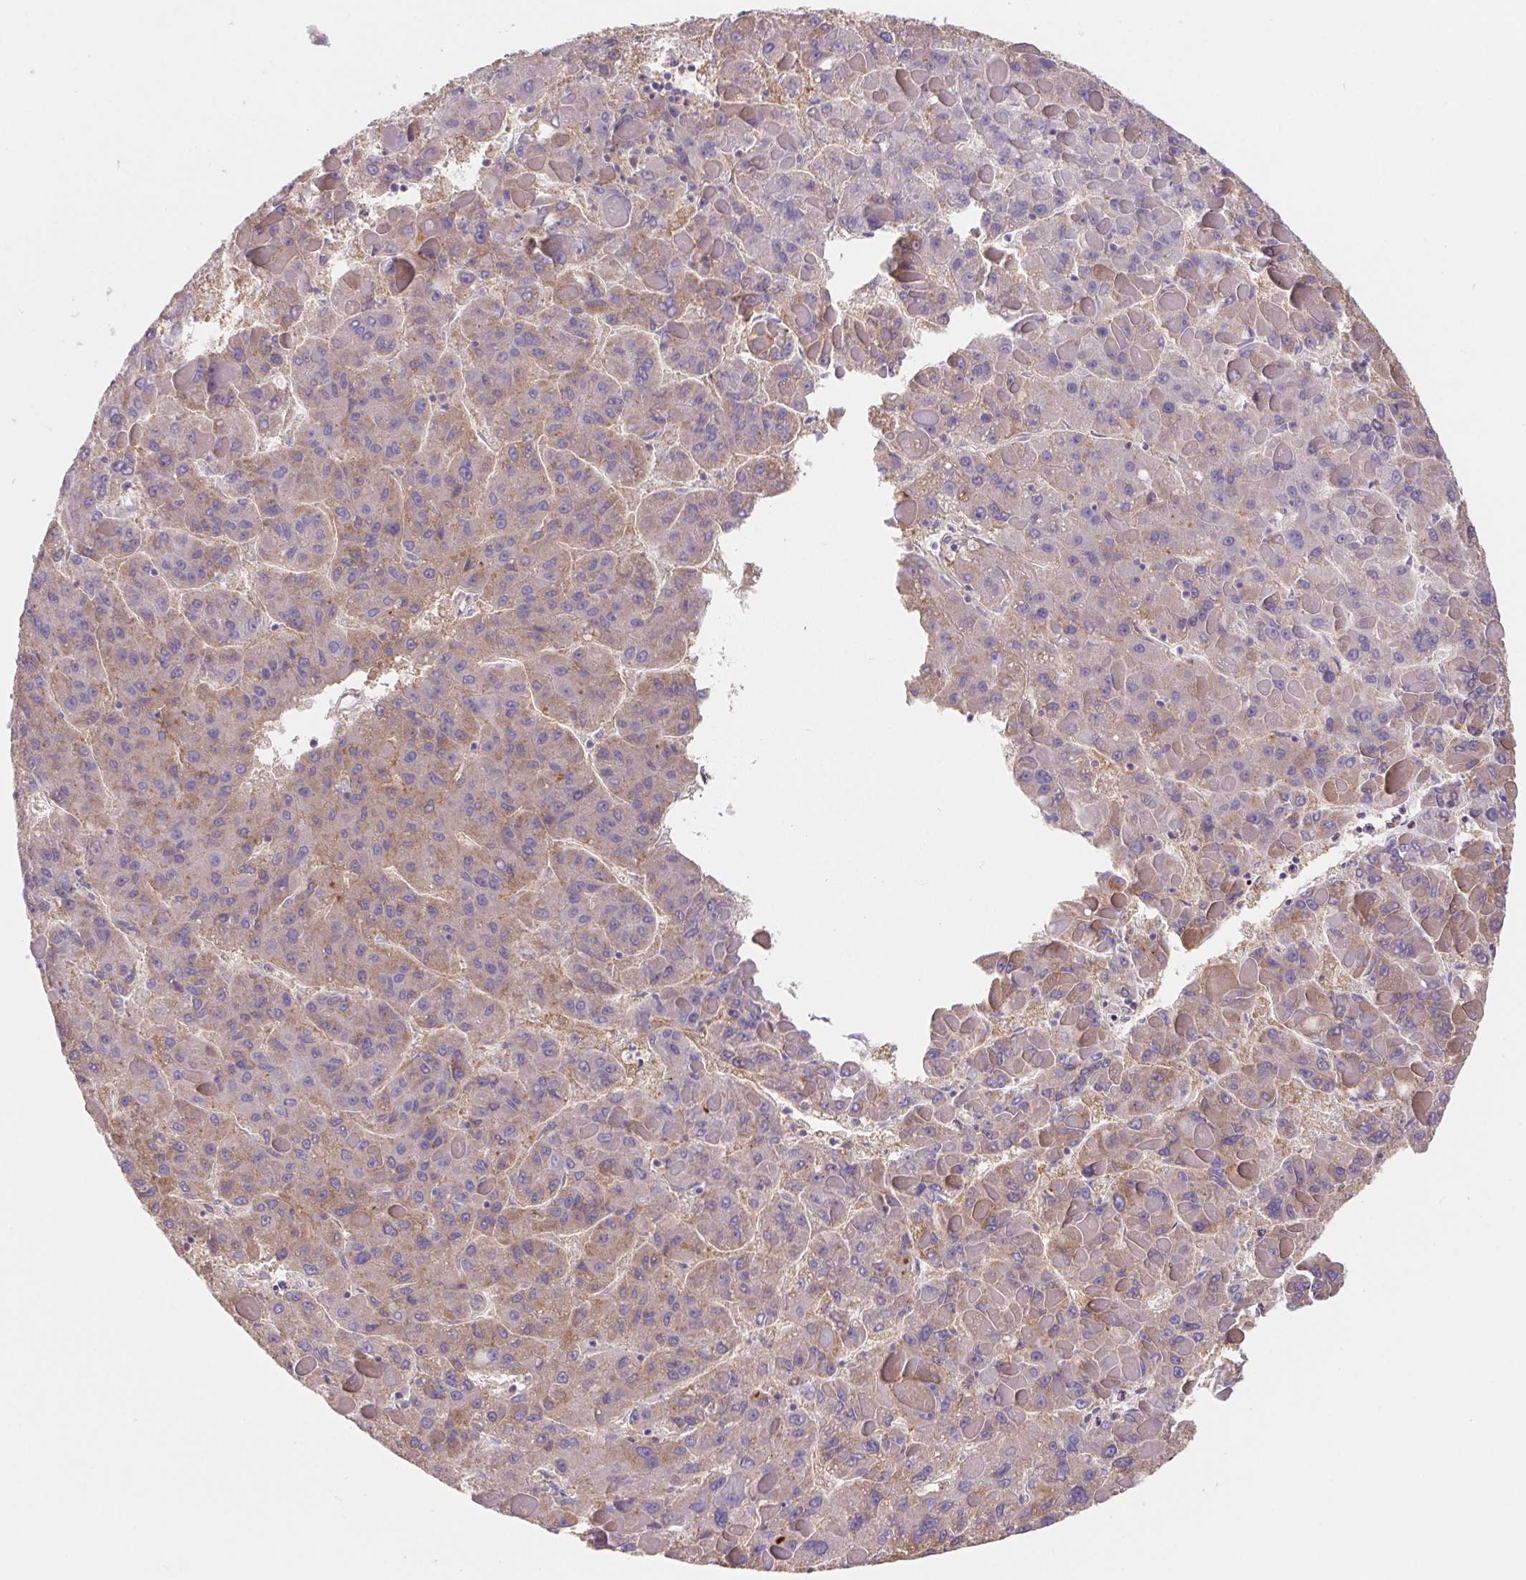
{"staining": {"intensity": "moderate", "quantity": "25%-75%", "location": "cytoplasmic/membranous"}, "tissue": "liver cancer", "cell_type": "Tumor cells", "image_type": "cancer", "snomed": [{"axis": "morphology", "description": "Carcinoma, Hepatocellular, NOS"}, {"axis": "topography", "description": "Liver"}], "caption": "A histopathology image of human hepatocellular carcinoma (liver) stained for a protein exhibits moderate cytoplasmic/membranous brown staining in tumor cells.", "gene": "RAB1A", "patient": {"sex": "female", "age": 82}}